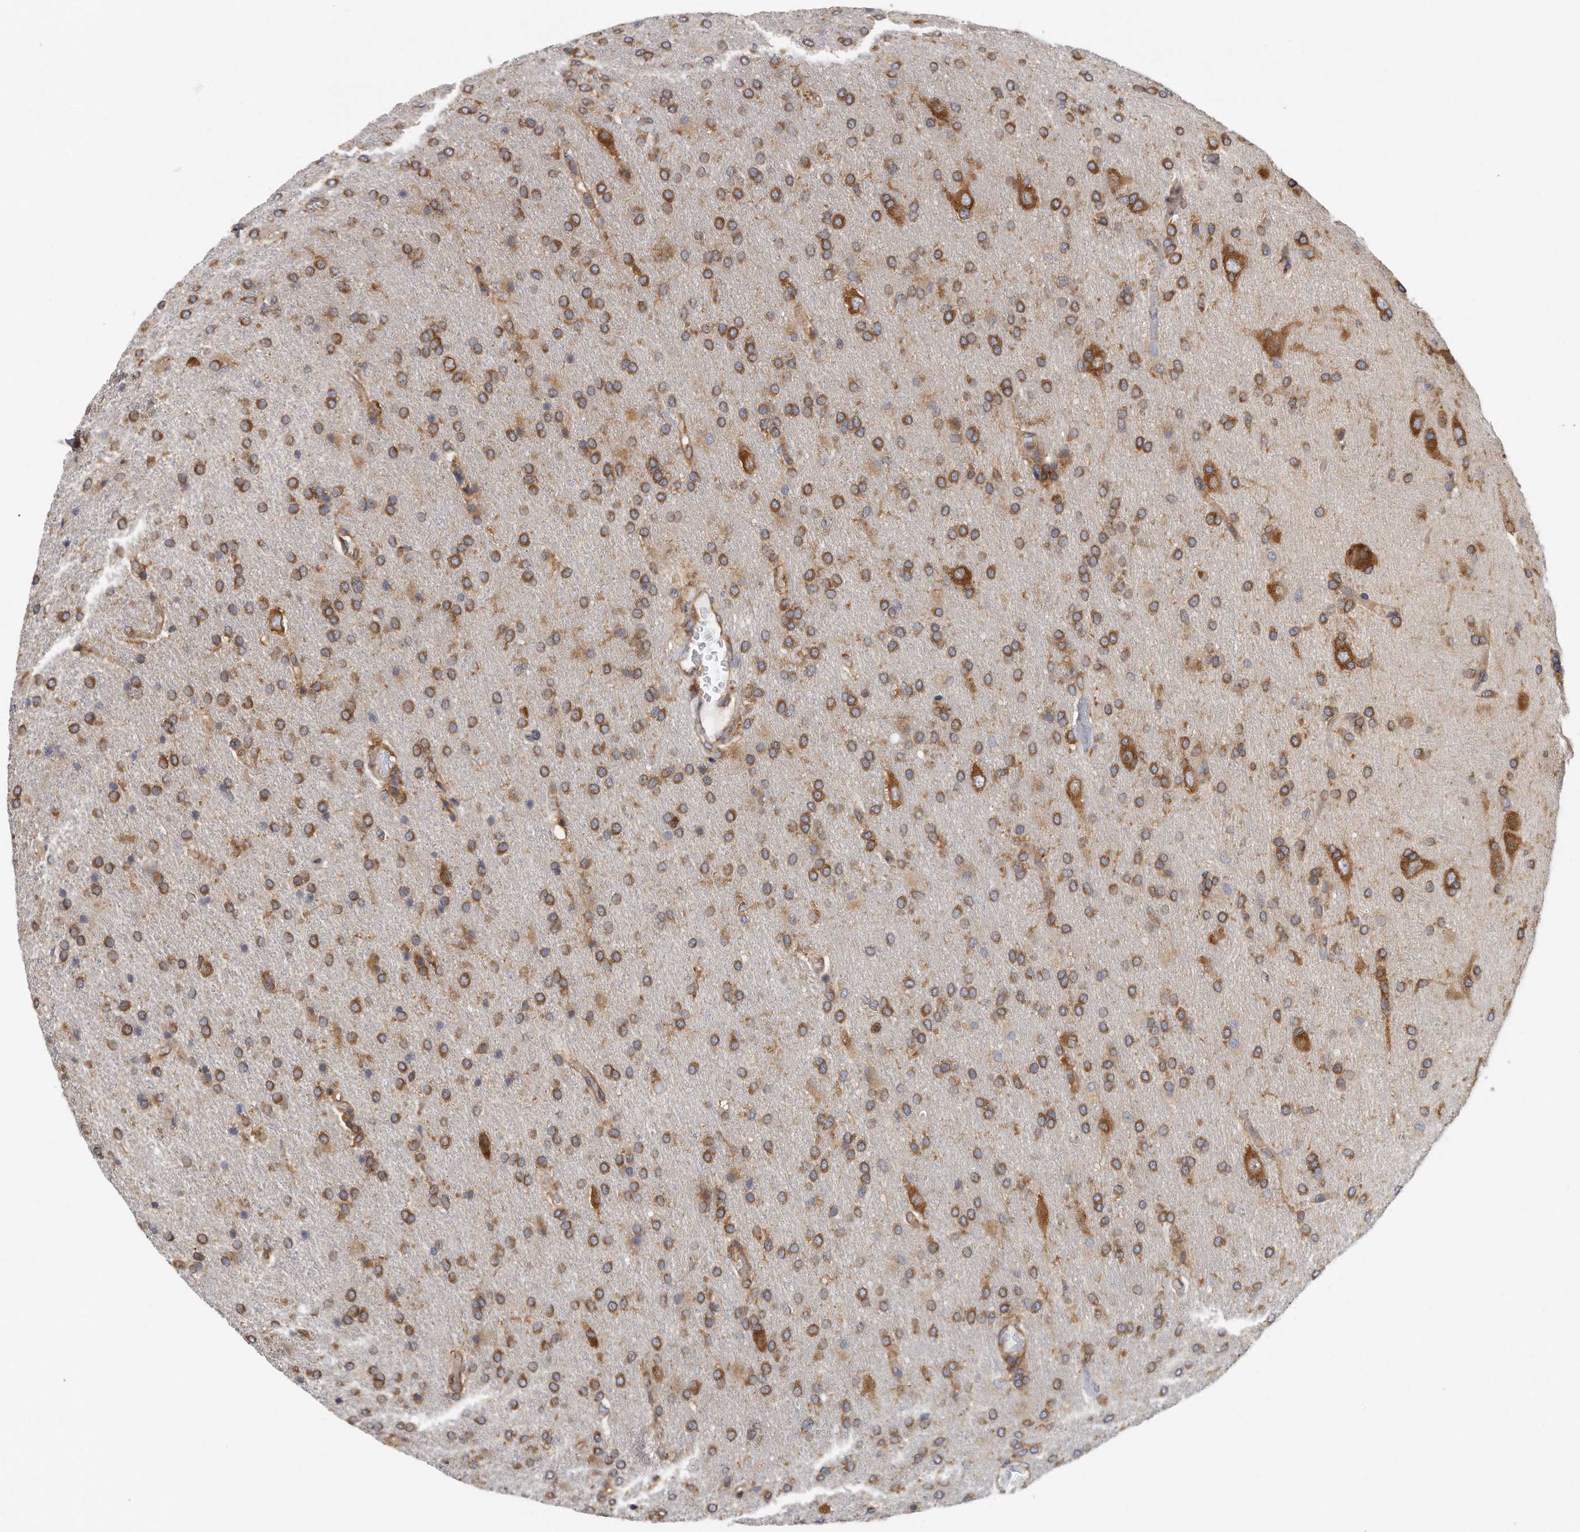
{"staining": {"intensity": "moderate", "quantity": ">75%", "location": "cytoplasmic/membranous"}, "tissue": "glioma", "cell_type": "Tumor cells", "image_type": "cancer", "snomed": [{"axis": "morphology", "description": "Glioma, malignant, High grade"}, {"axis": "topography", "description": "Brain"}], "caption": "There is medium levels of moderate cytoplasmic/membranous expression in tumor cells of malignant glioma (high-grade), as demonstrated by immunohistochemical staining (brown color).", "gene": "EIF3I", "patient": {"sex": "male", "age": 72}}